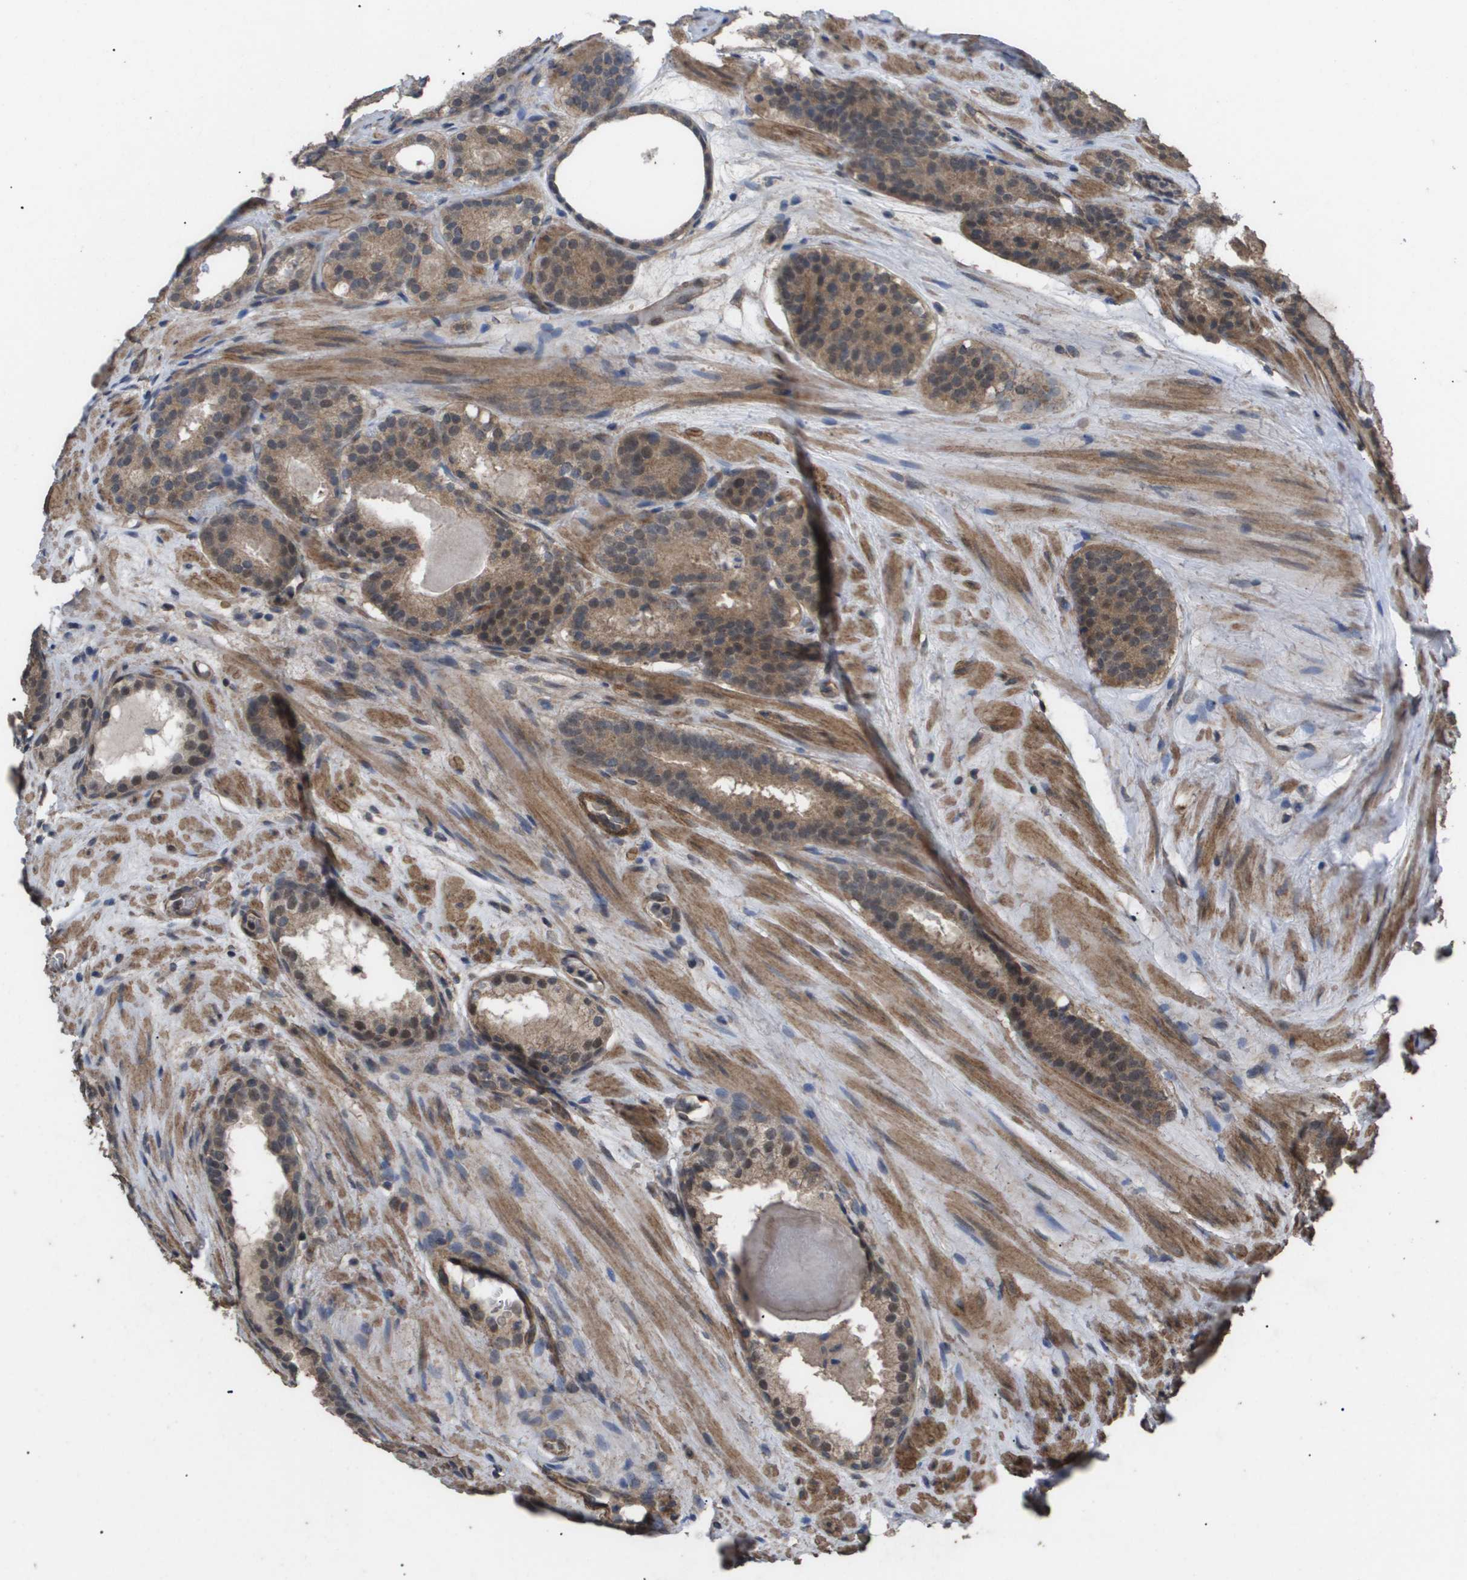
{"staining": {"intensity": "moderate", "quantity": ">75%", "location": "cytoplasmic/membranous"}, "tissue": "prostate cancer", "cell_type": "Tumor cells", "image_type": "cancer", "snomed": [{"axis": "morphology", "description": "Adenocarcinoma, Low grade"}, {"axis": "topography", "description": "Prostate"}], "caption": "Immunohistochemistry histopathology image of human prostate cancer stained for a protein (brown), which displays medium levels of moderate cytoplasmic/membranous expression in about >75% of tumor cells.", "gene": "CUL5", "patient": {"sex": "male", "age": 69}}